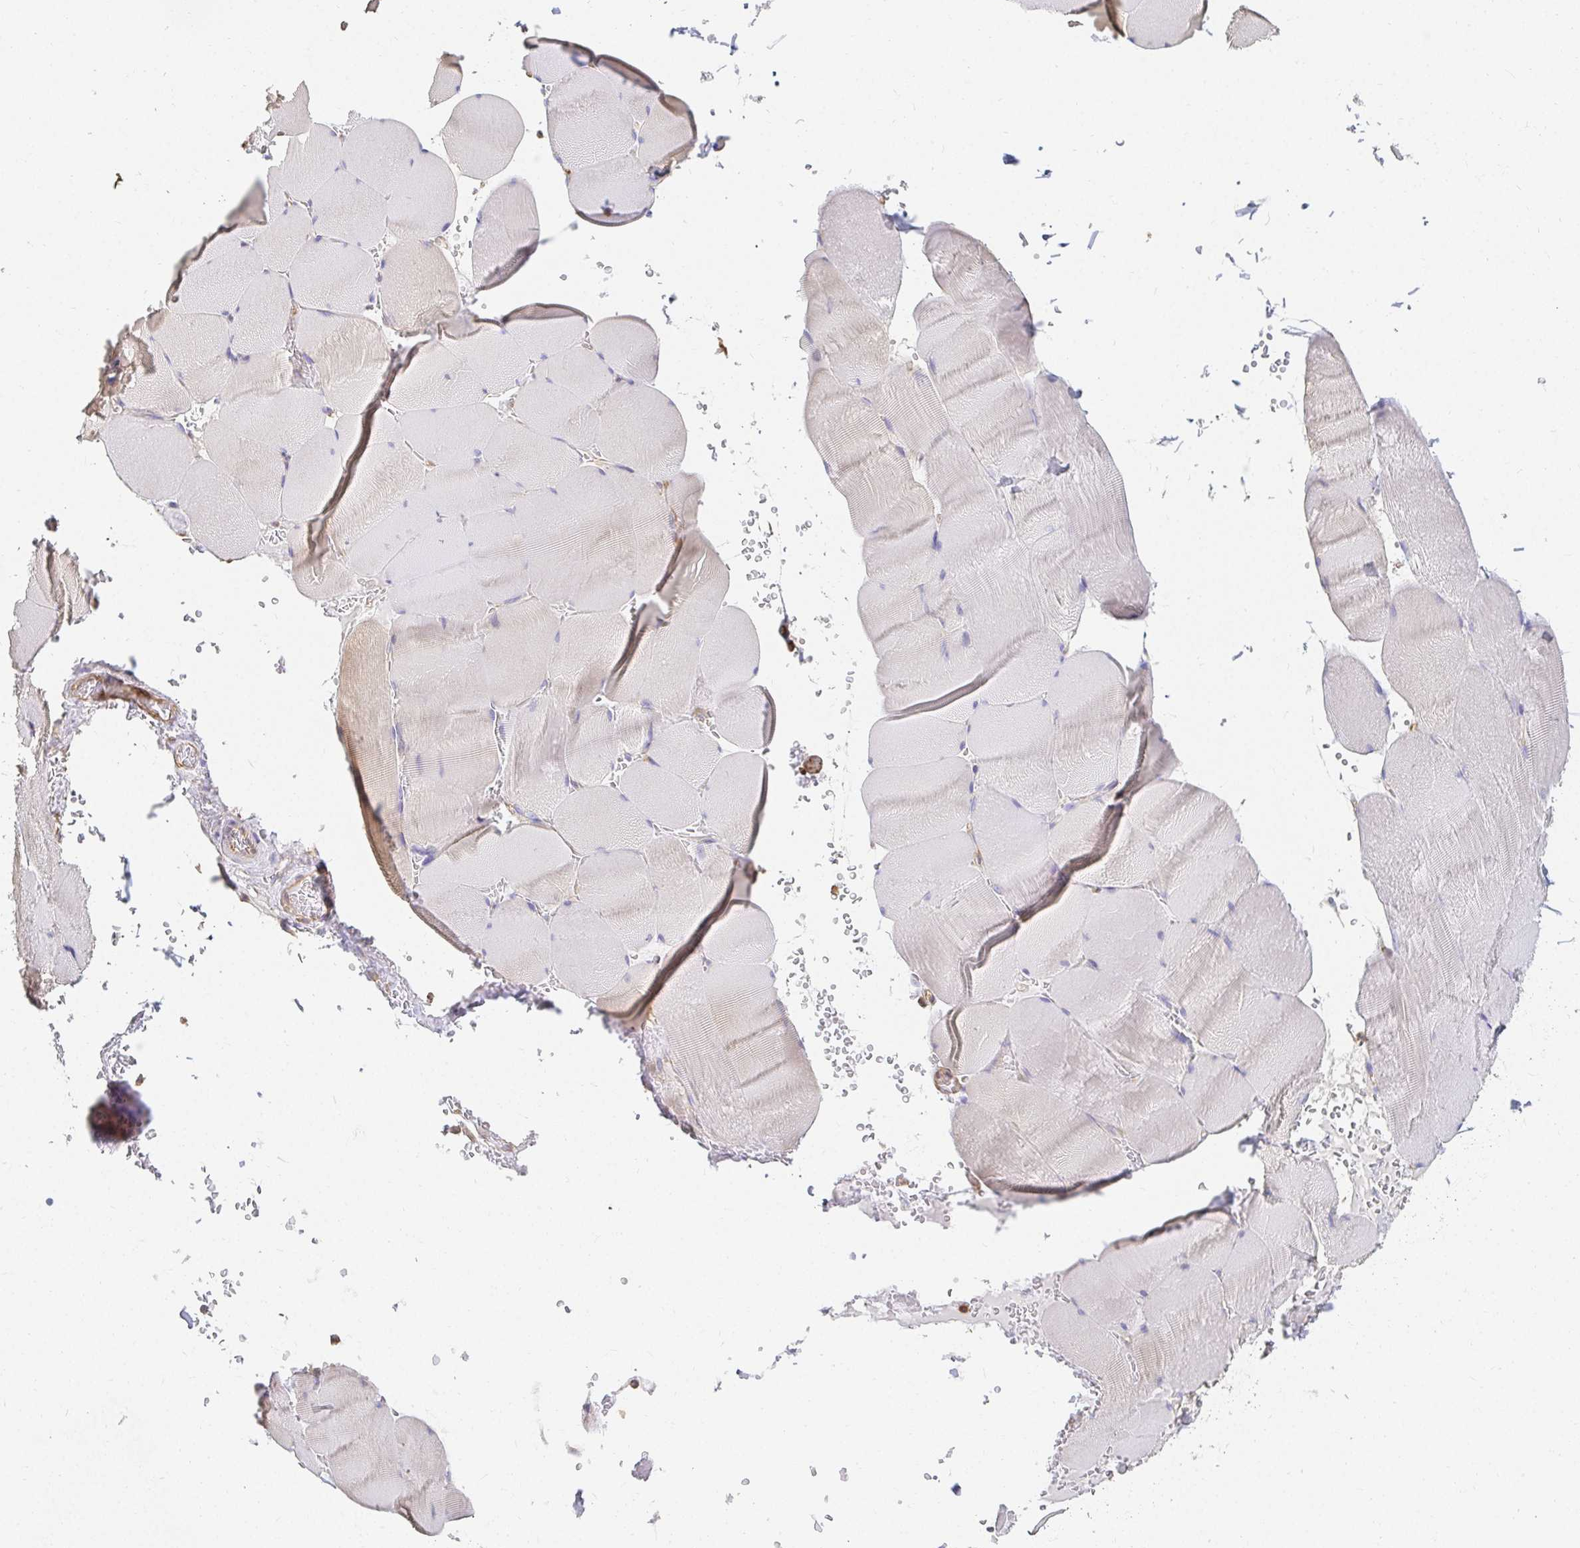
{"staining": {"intensity": "negative", "quantity": "none", "location": "none"}, "tissue": "skeletal muscle", "cell_type": "Myocytes", "image_type": "normal", "snomed": [{"axis": "morphology", "description": "Normal tissue, NOS"}, {"axis": "topography", "description": "Skeletal muscle"}, {"axis": "topography", "description": "Head-Neck"}], "caption": "Human skeletal muscle stained for a protein using immunohistochemistry (IHC) demonstrates no expression in myocytes.", "gene": "TSPAN19", "patient": {"sex": "male", "age": 66}}